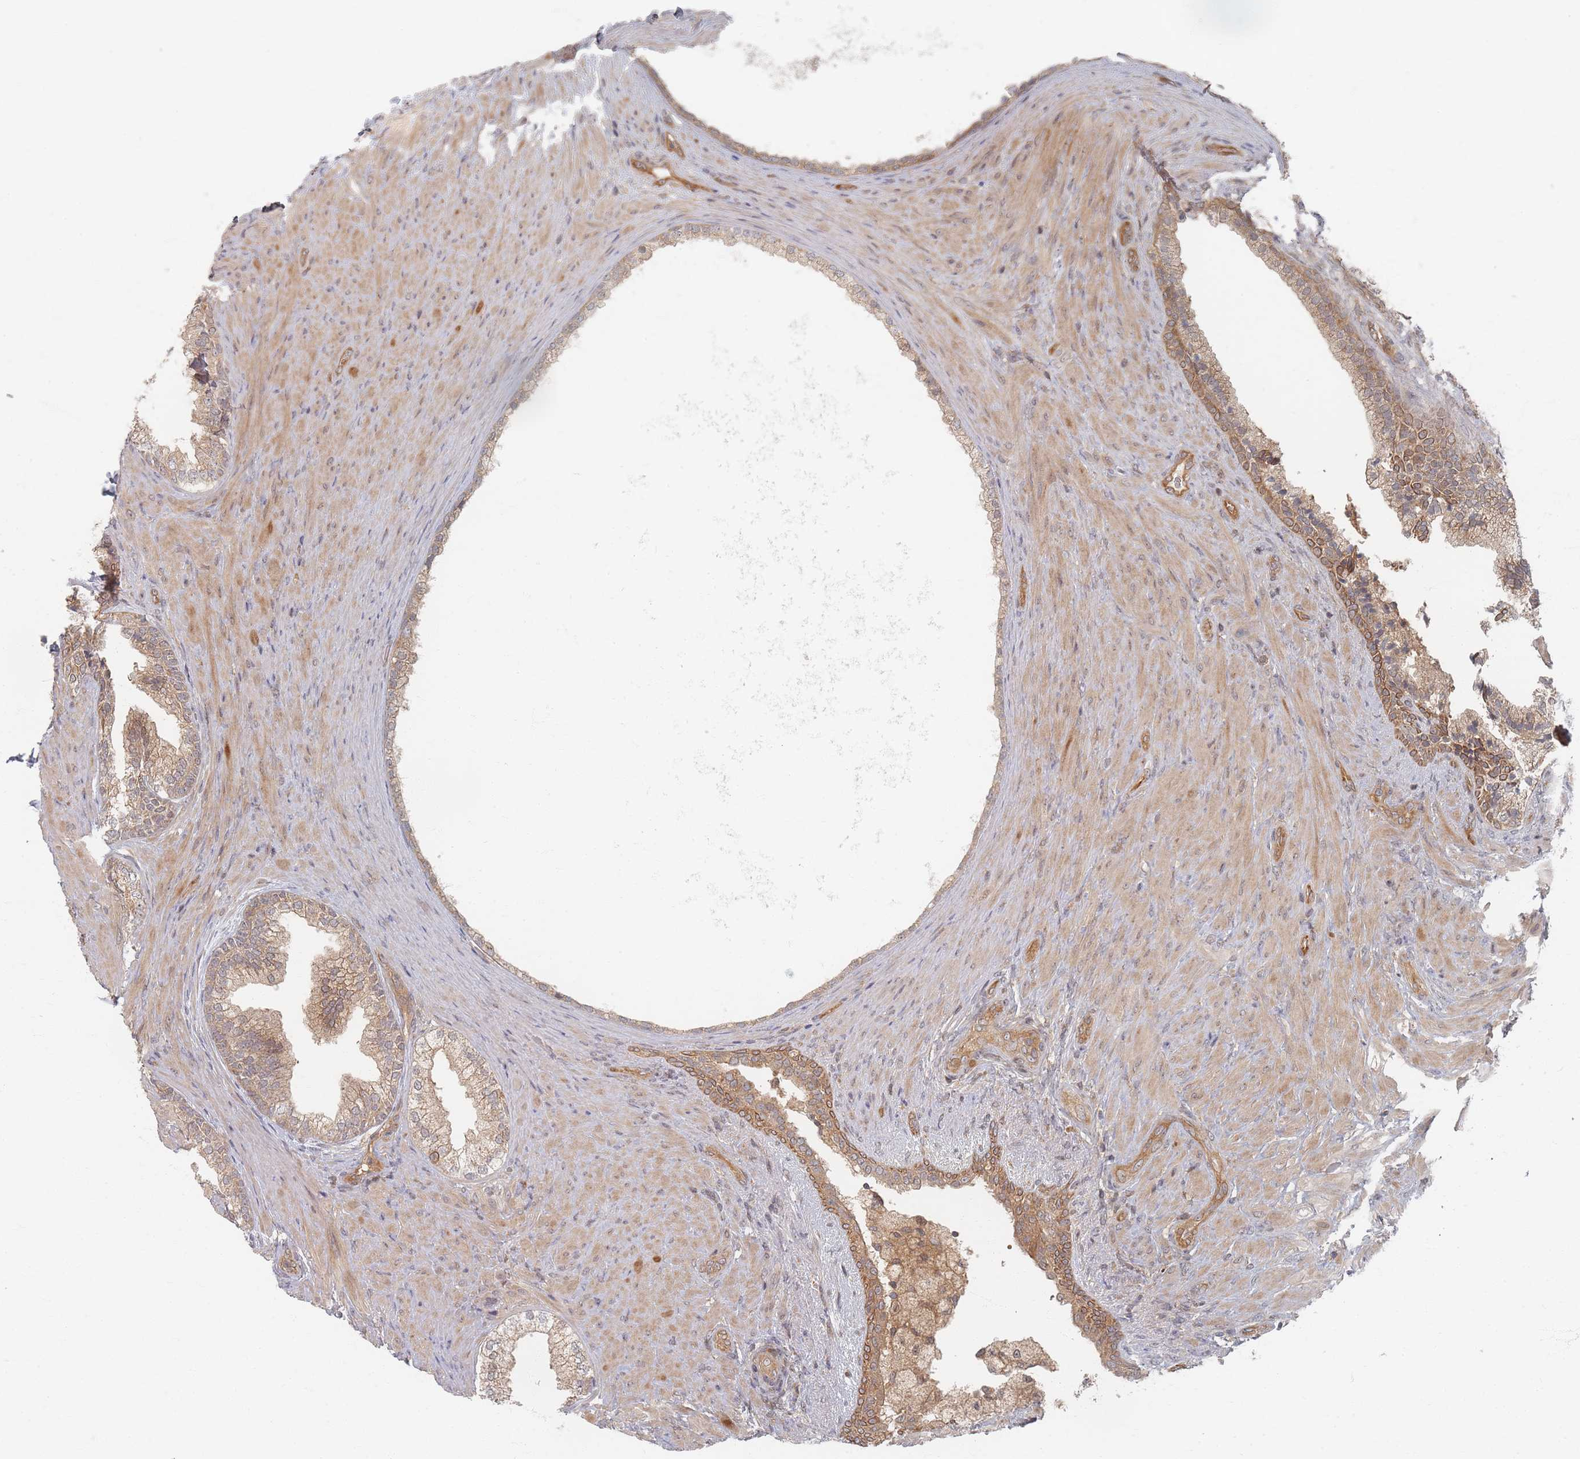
{"staining": {"intensity": "moderate", "quantity": "25%-75%", "location": "cytoplasmic/membranous"}, "tissue": "prostate", "cell_type": "Glandular cells", "image_type": "normal", "snomed": [{"axis": "morphology", "description": "Normal tissue, NOS"}, {"axis": "topography", "description": "Prostate"}], "caption": "An IHC photomicrograph of normal tissue is shown. Protein staining in brown shows moderate cytoplasmic/membranous positivity in prostate within glandular cells.", "gene": "PSMD9", "patient": {"sex": "male", "age": 76}}